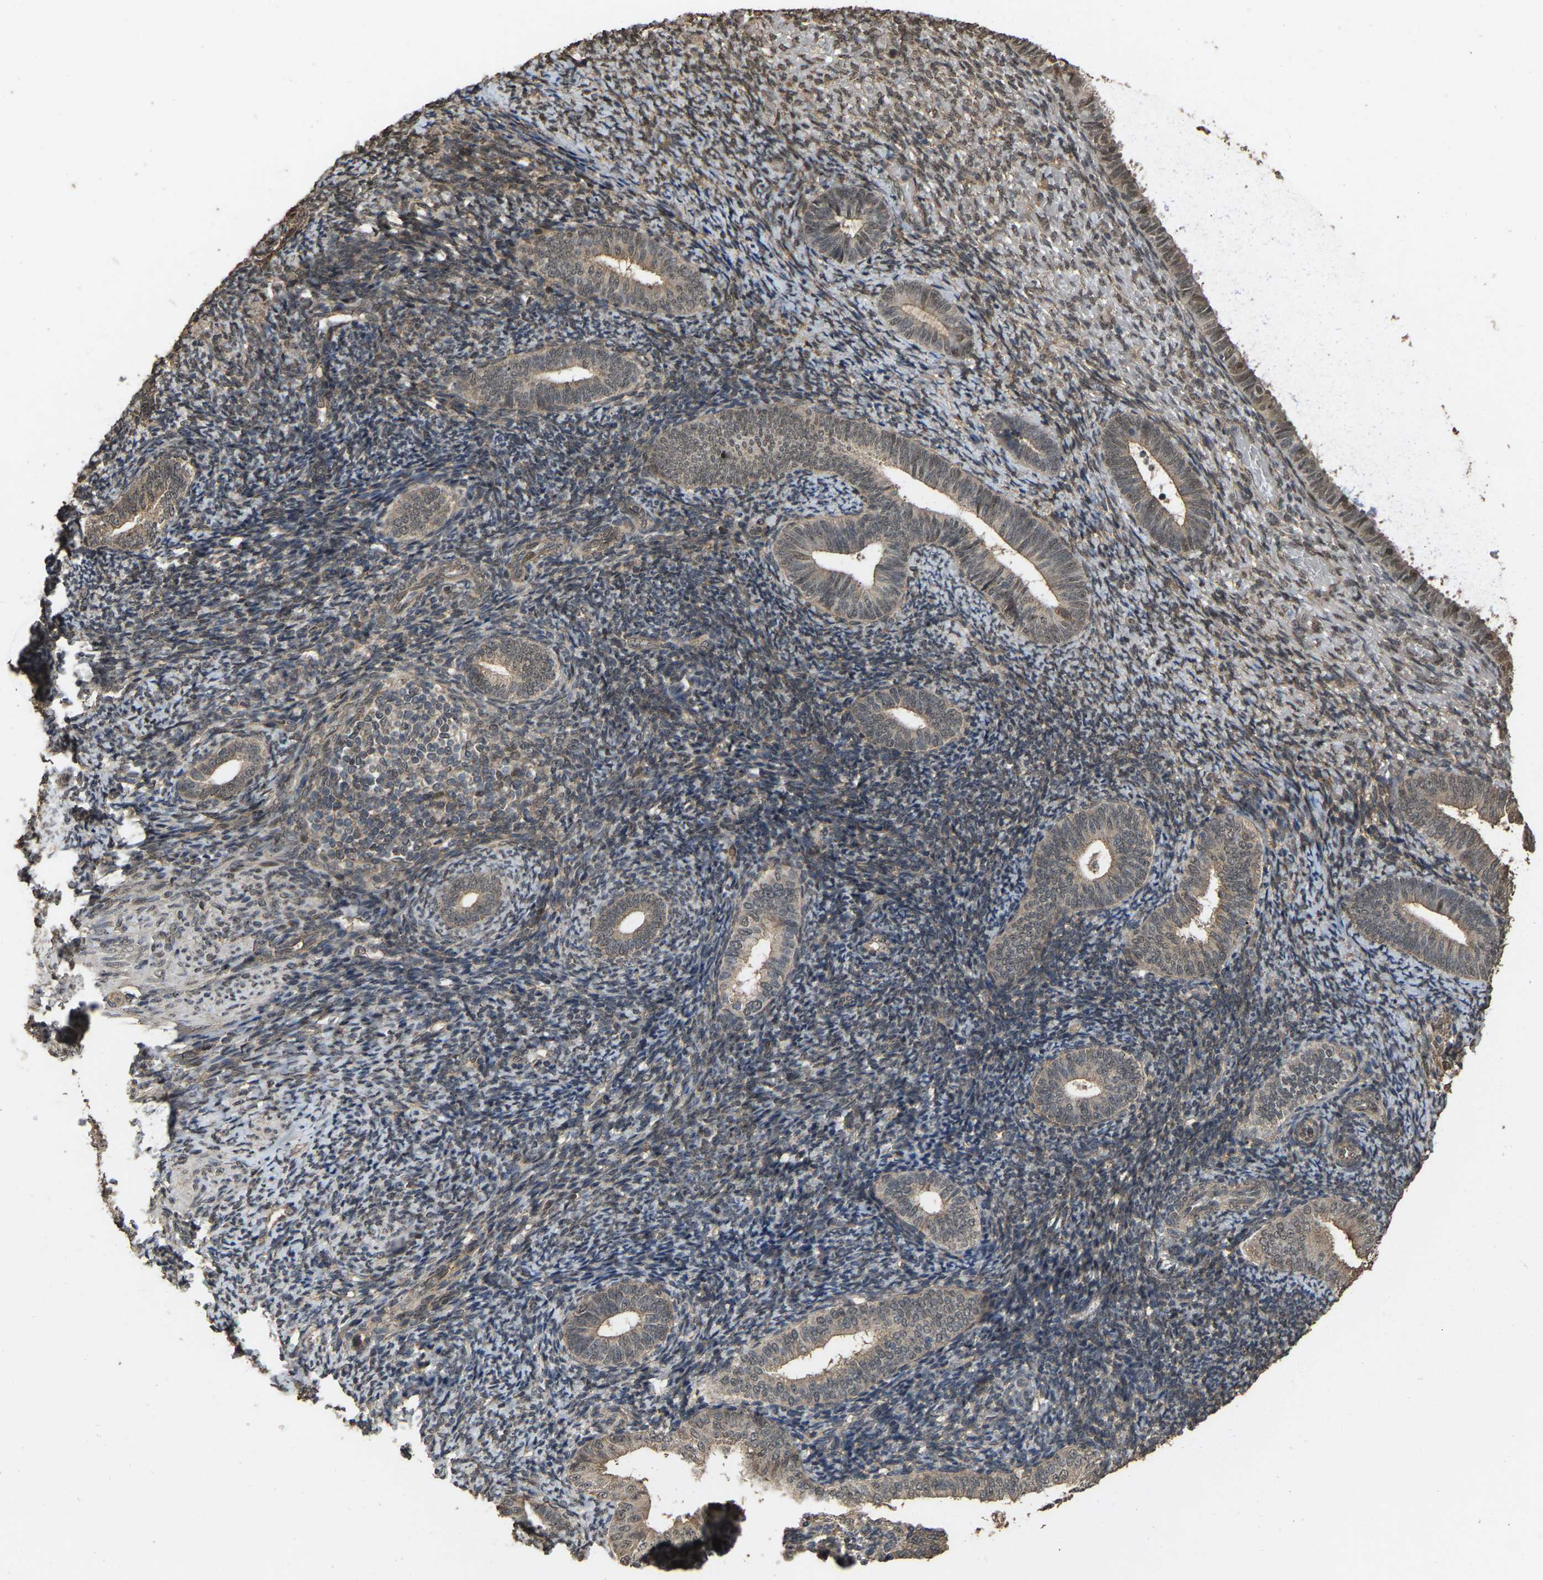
{"staining": {"intensity": "negative", "quantity": "none", "location": "none"}, "tissue": "endometrium", "cell_type": "Cells in endometrial stroma", "image_type": "normal", "snomed": [{"axis": "morphology", "description": "Normal tissue, NOS"}, {"axis": "topography", "description": "Endometrium"}], "caption": "DAB (3,3'-diaminobenzidine) immunohistochemical staining of benign human endometrium shows no significant expression in cells in endometrial stroma.", "gene": "ARHGAP23", "patient": {"sex": "female", "age": 66}}